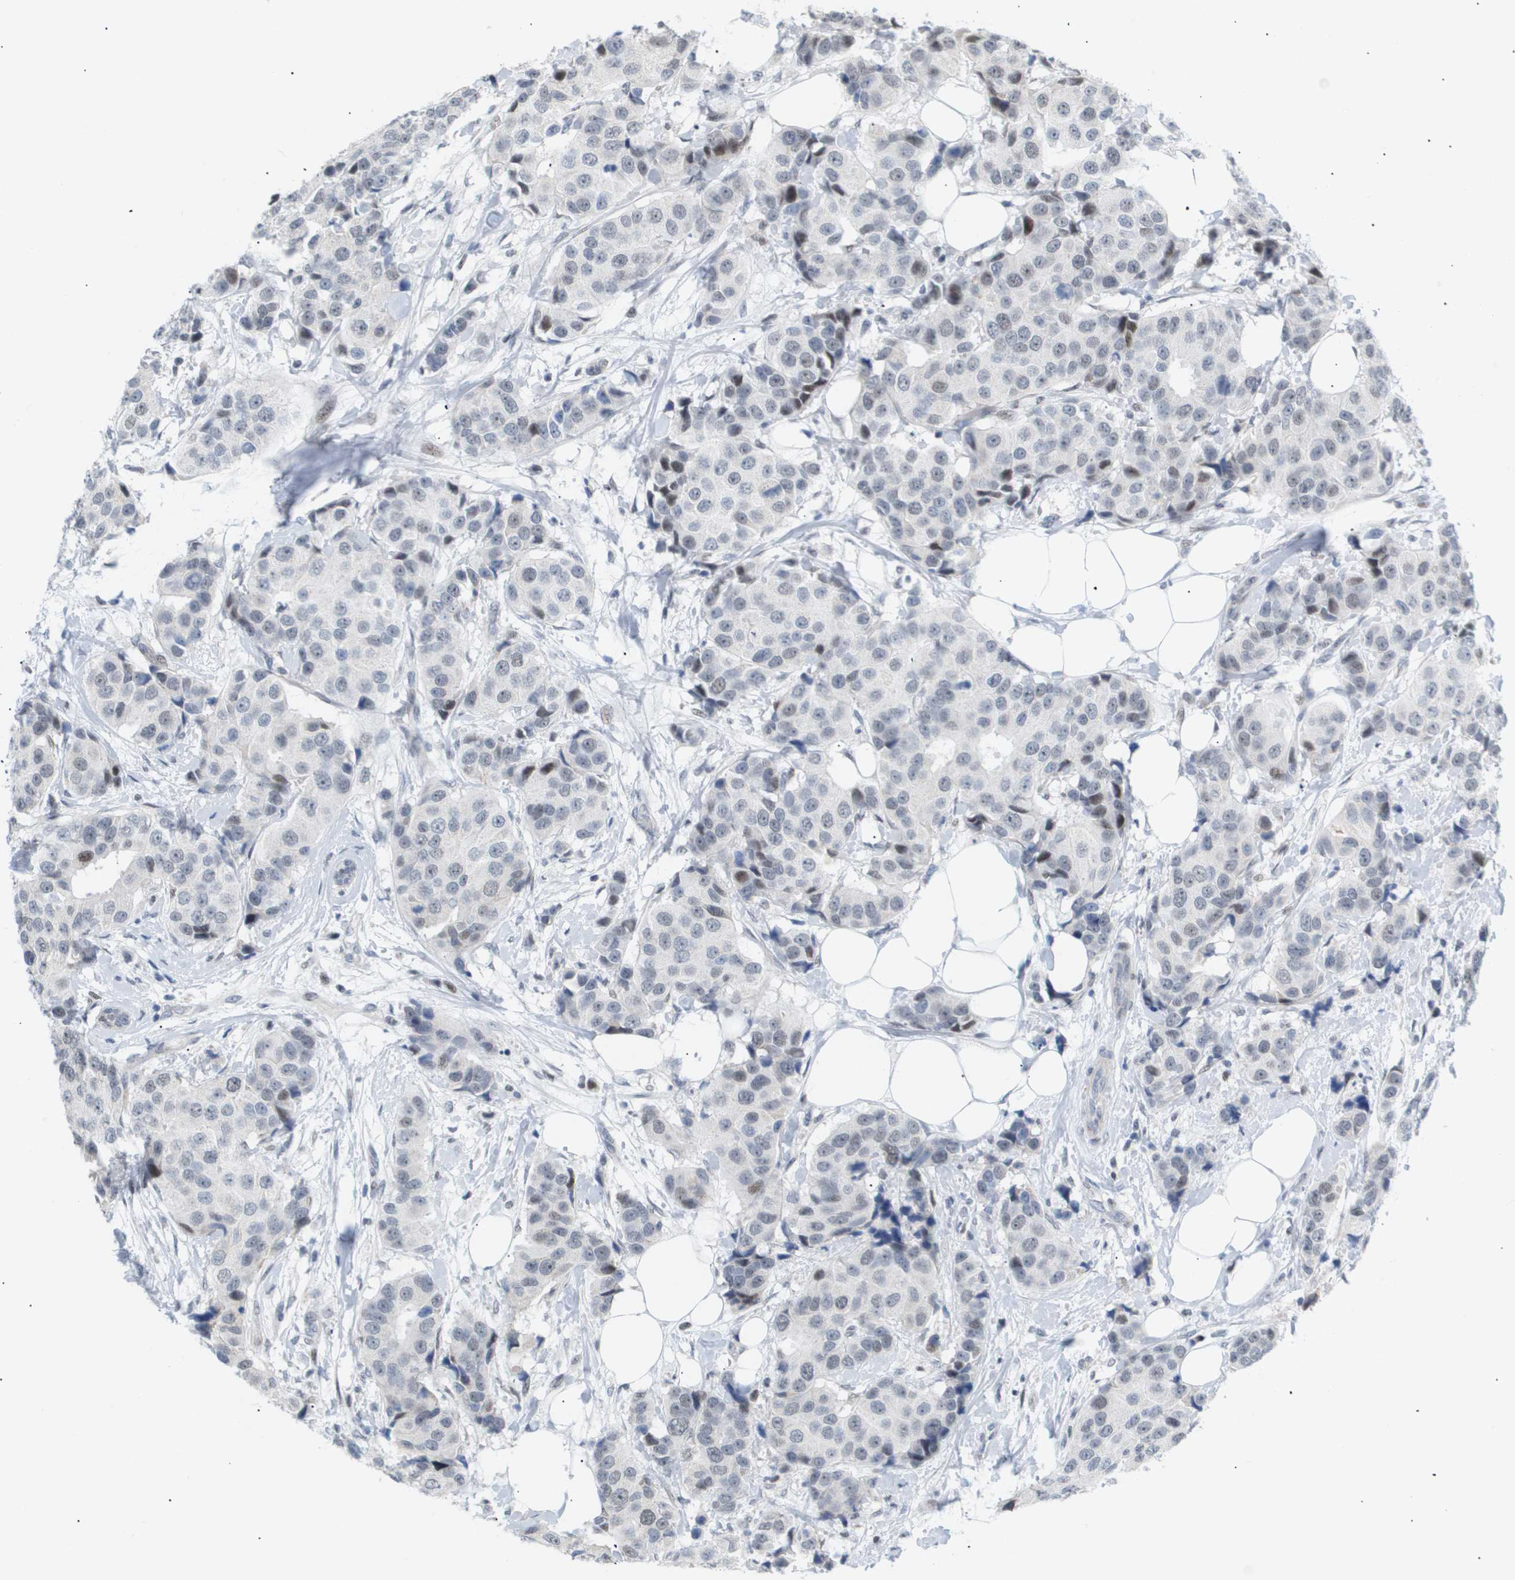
{"staining": {"intensity": "moderate", "quantity": "<25%", "location": "nuclear"}, "tissue": "breast cancer", "cell_type": "Tumor cells", "image_type": "cancer", "snomed": [{"axis": "morphology", "description": "Normal tissue, NOS"}, {"axis": "morphology", "description": "Duct carcinoma"}, {"axis": "topography", "description": "Breast"}], "caption": "A low amount of moderate nuclear positivity is seen in about <25% of tumor cells in invasive ductal carcinoma (breast) tissue.", "gene": "PPARD", "patient": {"sex": "female", "age": 39}}